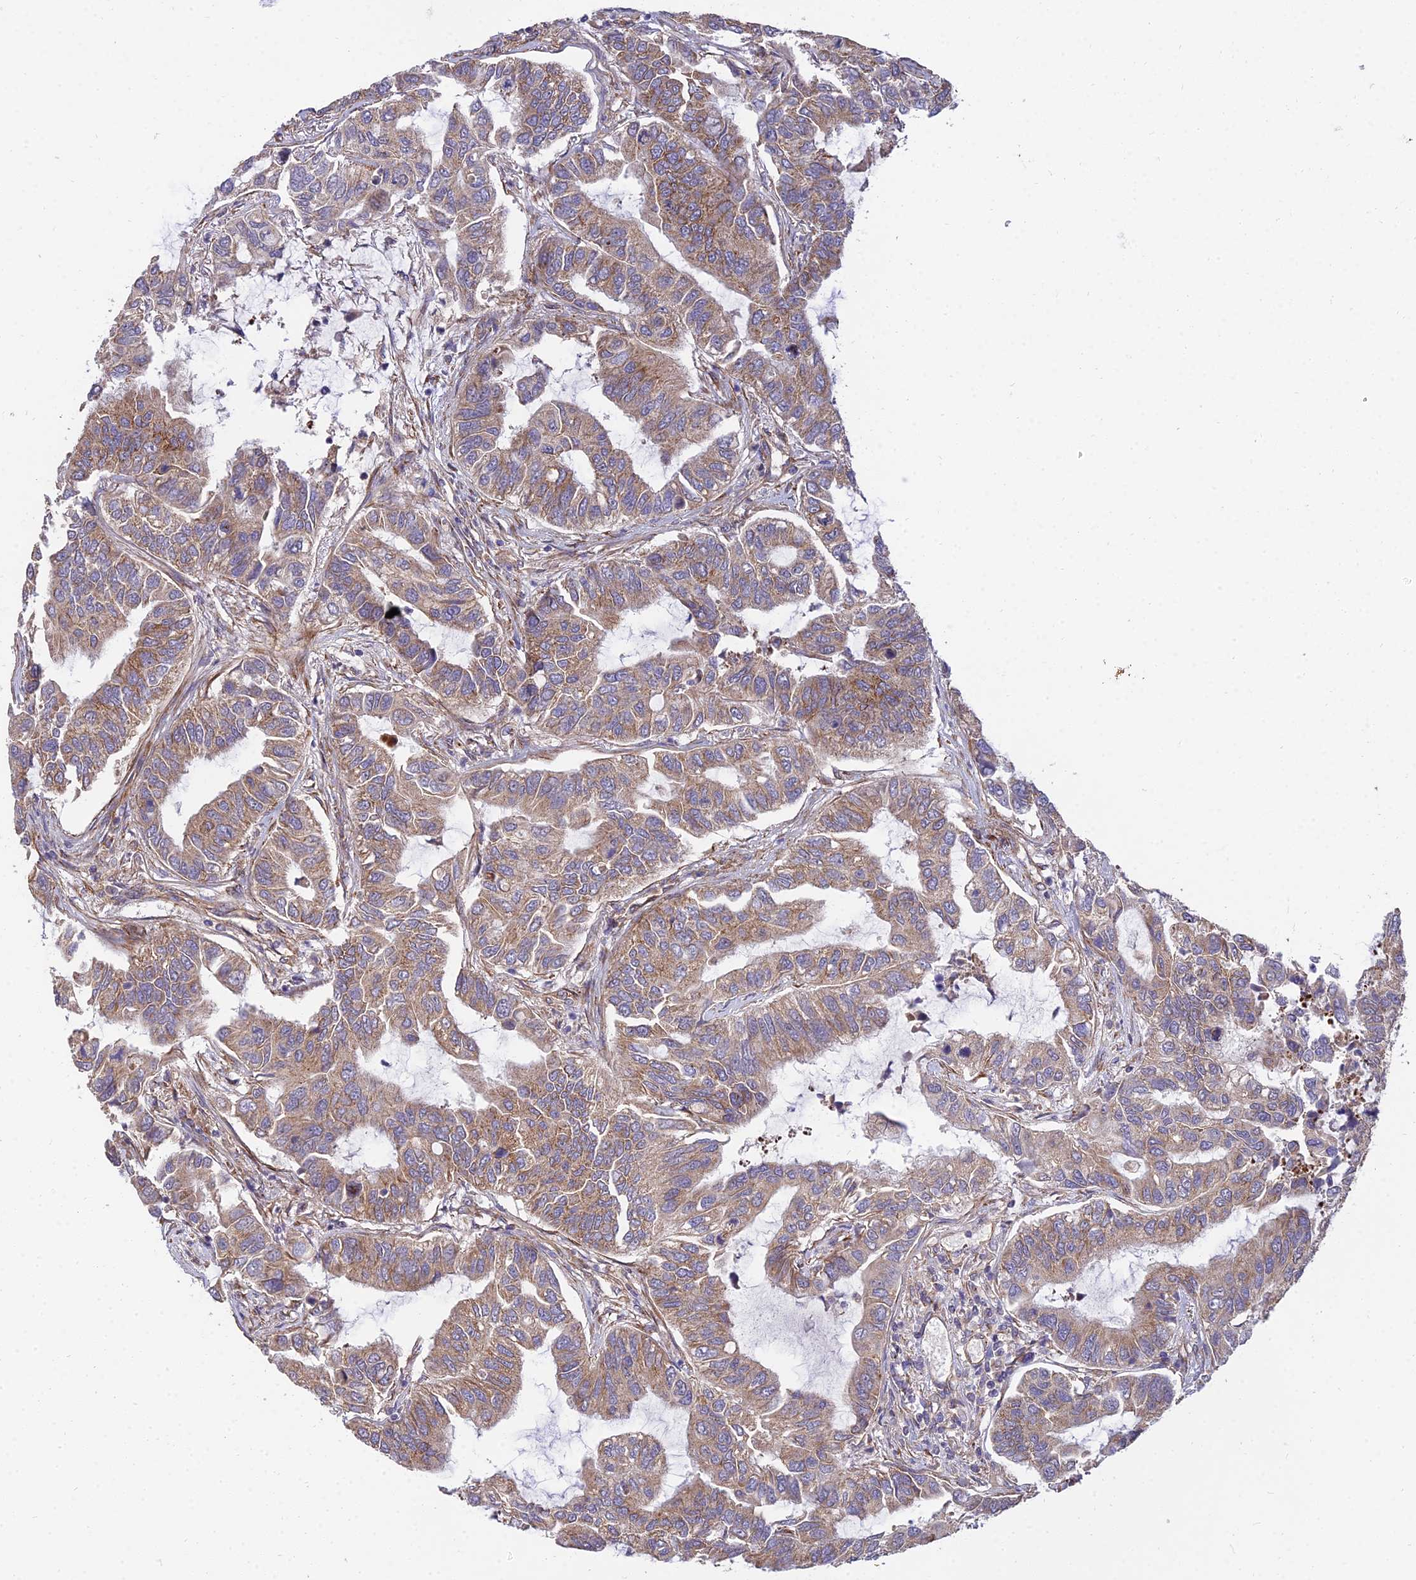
{"staining": {"intensity": "moderate", "quantity": ">75%", "location": "cytoplasmic/membranous"}, "tissue": "lung cancer", "cell_type": "Tumor cells", "image_type": "cancer", "snomed": [{"axis": "morphology", "description": "Adenocarcinoma, NOS"}, {"axis": "topography", "description": "Lung"}], "caption": "DAB immunohistochemical staining of human lung cancer reveals moderate cytoplasmic/membranous protein expression in approximately >75% of tumor cells. Immunohistochemistry stains the protein of interest in brown and the nuclei are stained blue.", "gene": "ARL8B", "patient": {"sex": "male", "age": 64}}